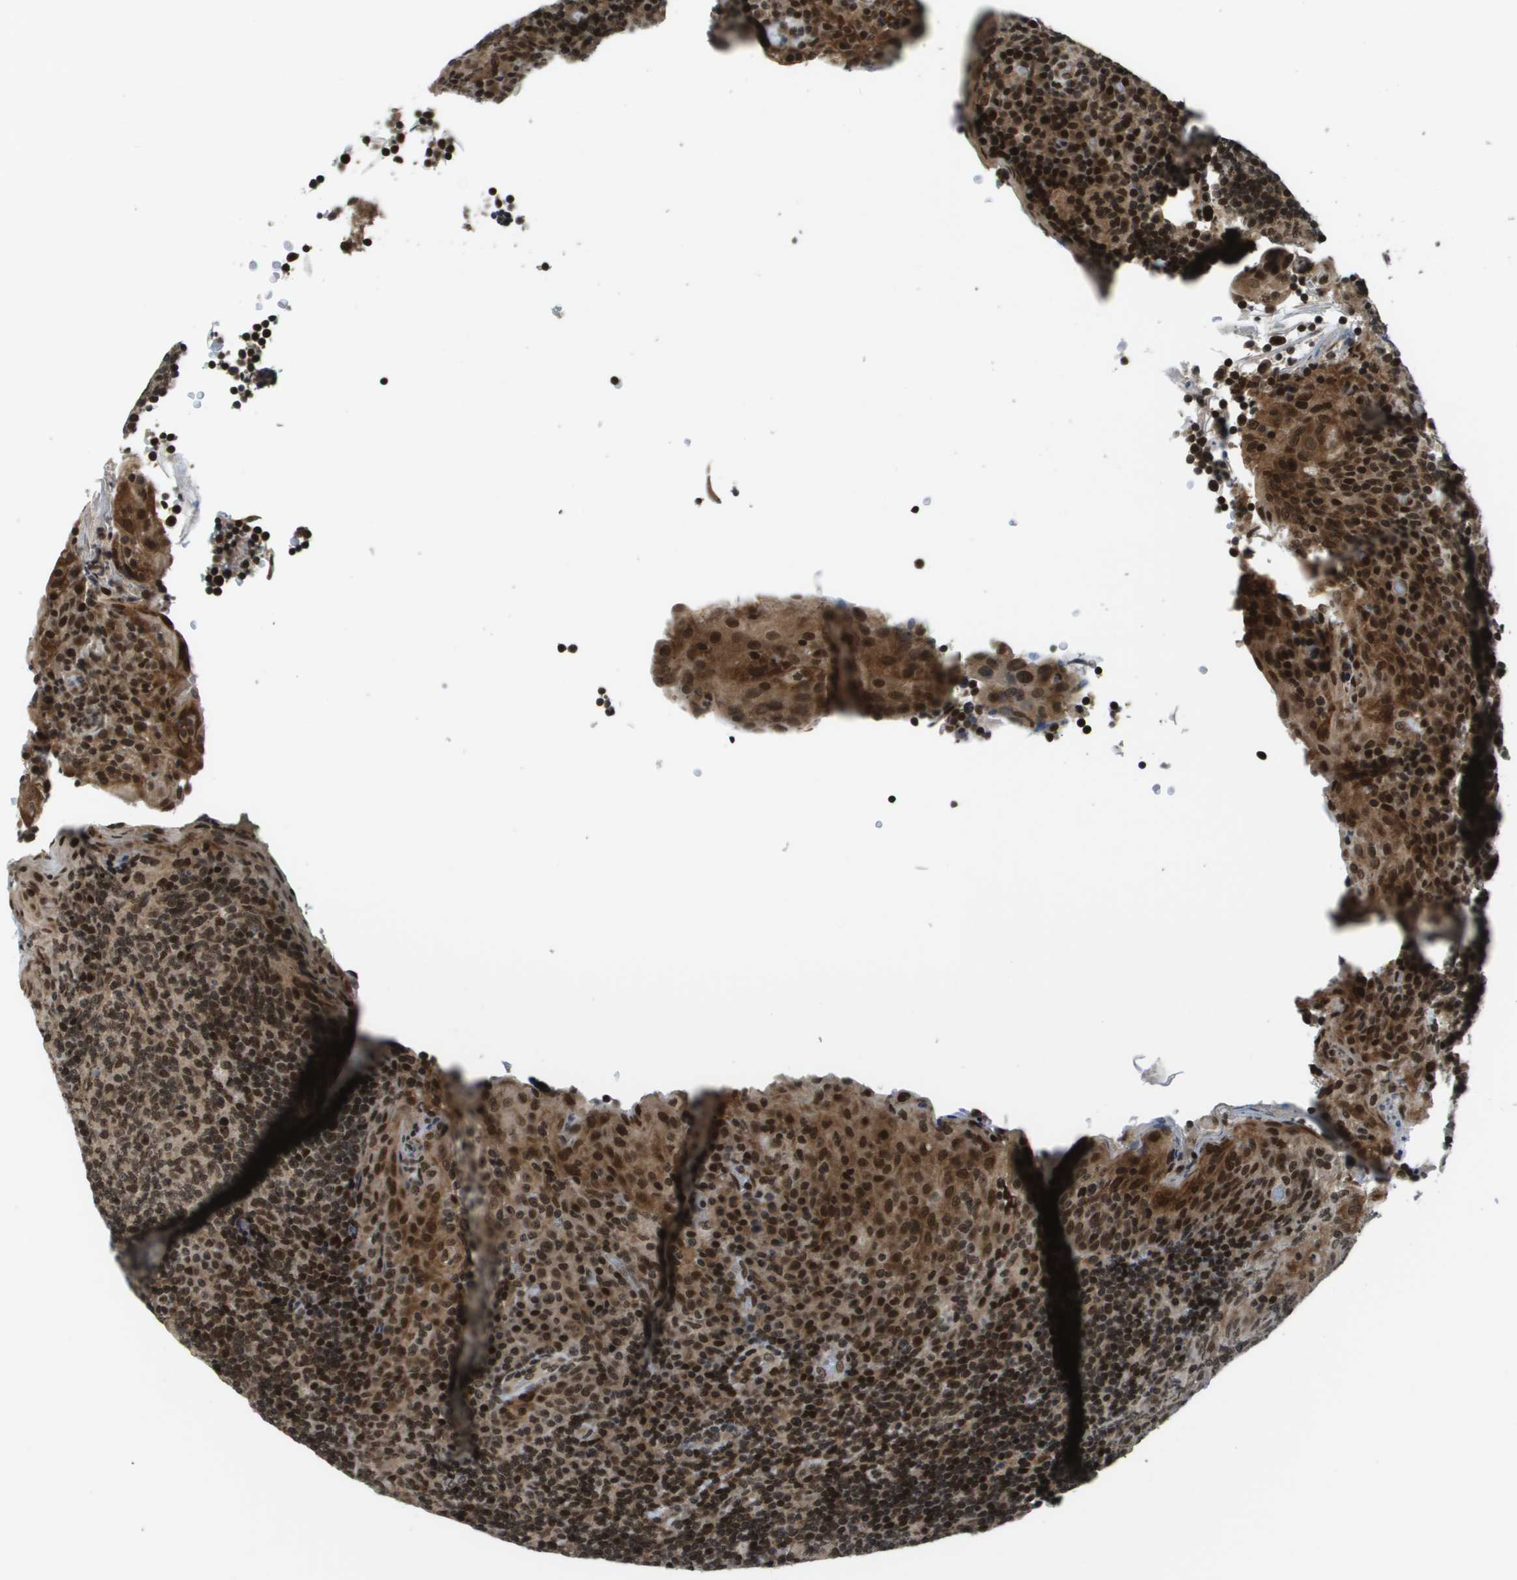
{"staining": {"intensity": "strong", "quantity": ">75%", "location": "cytoplasmic/membranous,nuclear"}, "tissue": "tonsil", "cell_type": "Germinal center cells", "image_type": "normal", "snomed": [{"axis": "morphology", "description": "Normal tissue, NOS"}, {"axis": "topography", "description": "Tonsil"}], "caption": "The image shows a brown stain indicating the presence of a protein in the cytoplasmic/membranous,nuclear of germinal center cells in tonsil. The protein of interest is stained brown, and the nuclei are stained in blue (DAB IHC with brightfield microscopy, high magnification).", "gene": "RECQL4", "patient": {"sex": "male", "age": 17}}